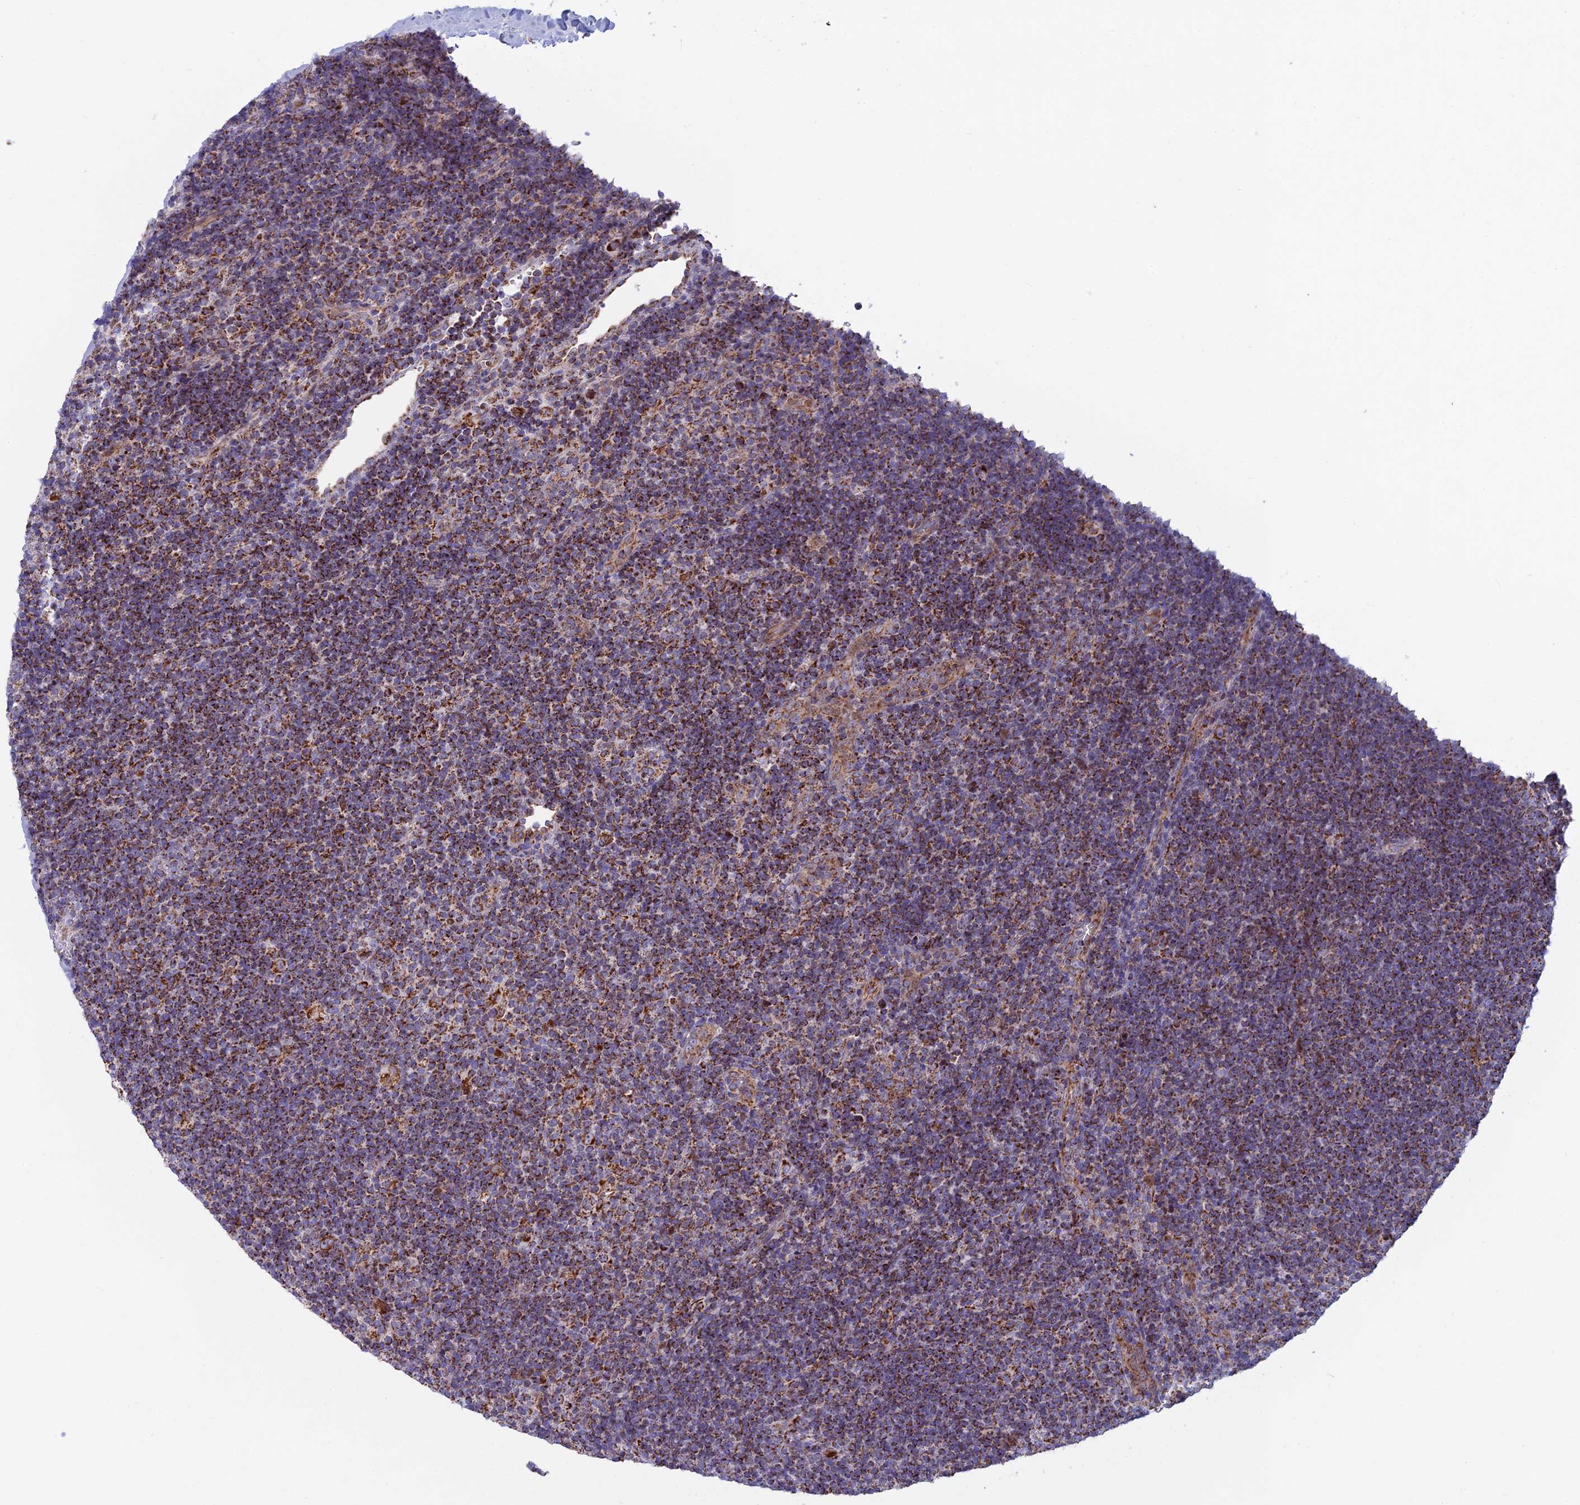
{"staining": {"intensity": "strong", "quantity": ">75%", "location": "cytoplasmic/membranous"}, "tissue": "lymphoma", "cell_type": "Tumor cells", "image_type": "cancer", "snomed": [{"axis": "morphology", "description": "Hodgkin's disease, NOS"}, {"axis": "topography", "description": "Lymph node"}], "caption": "Lymphoma tissue demonstrates strong cytoplasmic/membranous expression in approximately >75% of tumor cells Immunohistochemistry stains the protein of interest in brown and the nuclei are stained blue.", "gene": "CS", "patient": {"sex": "female", "age": 57}}